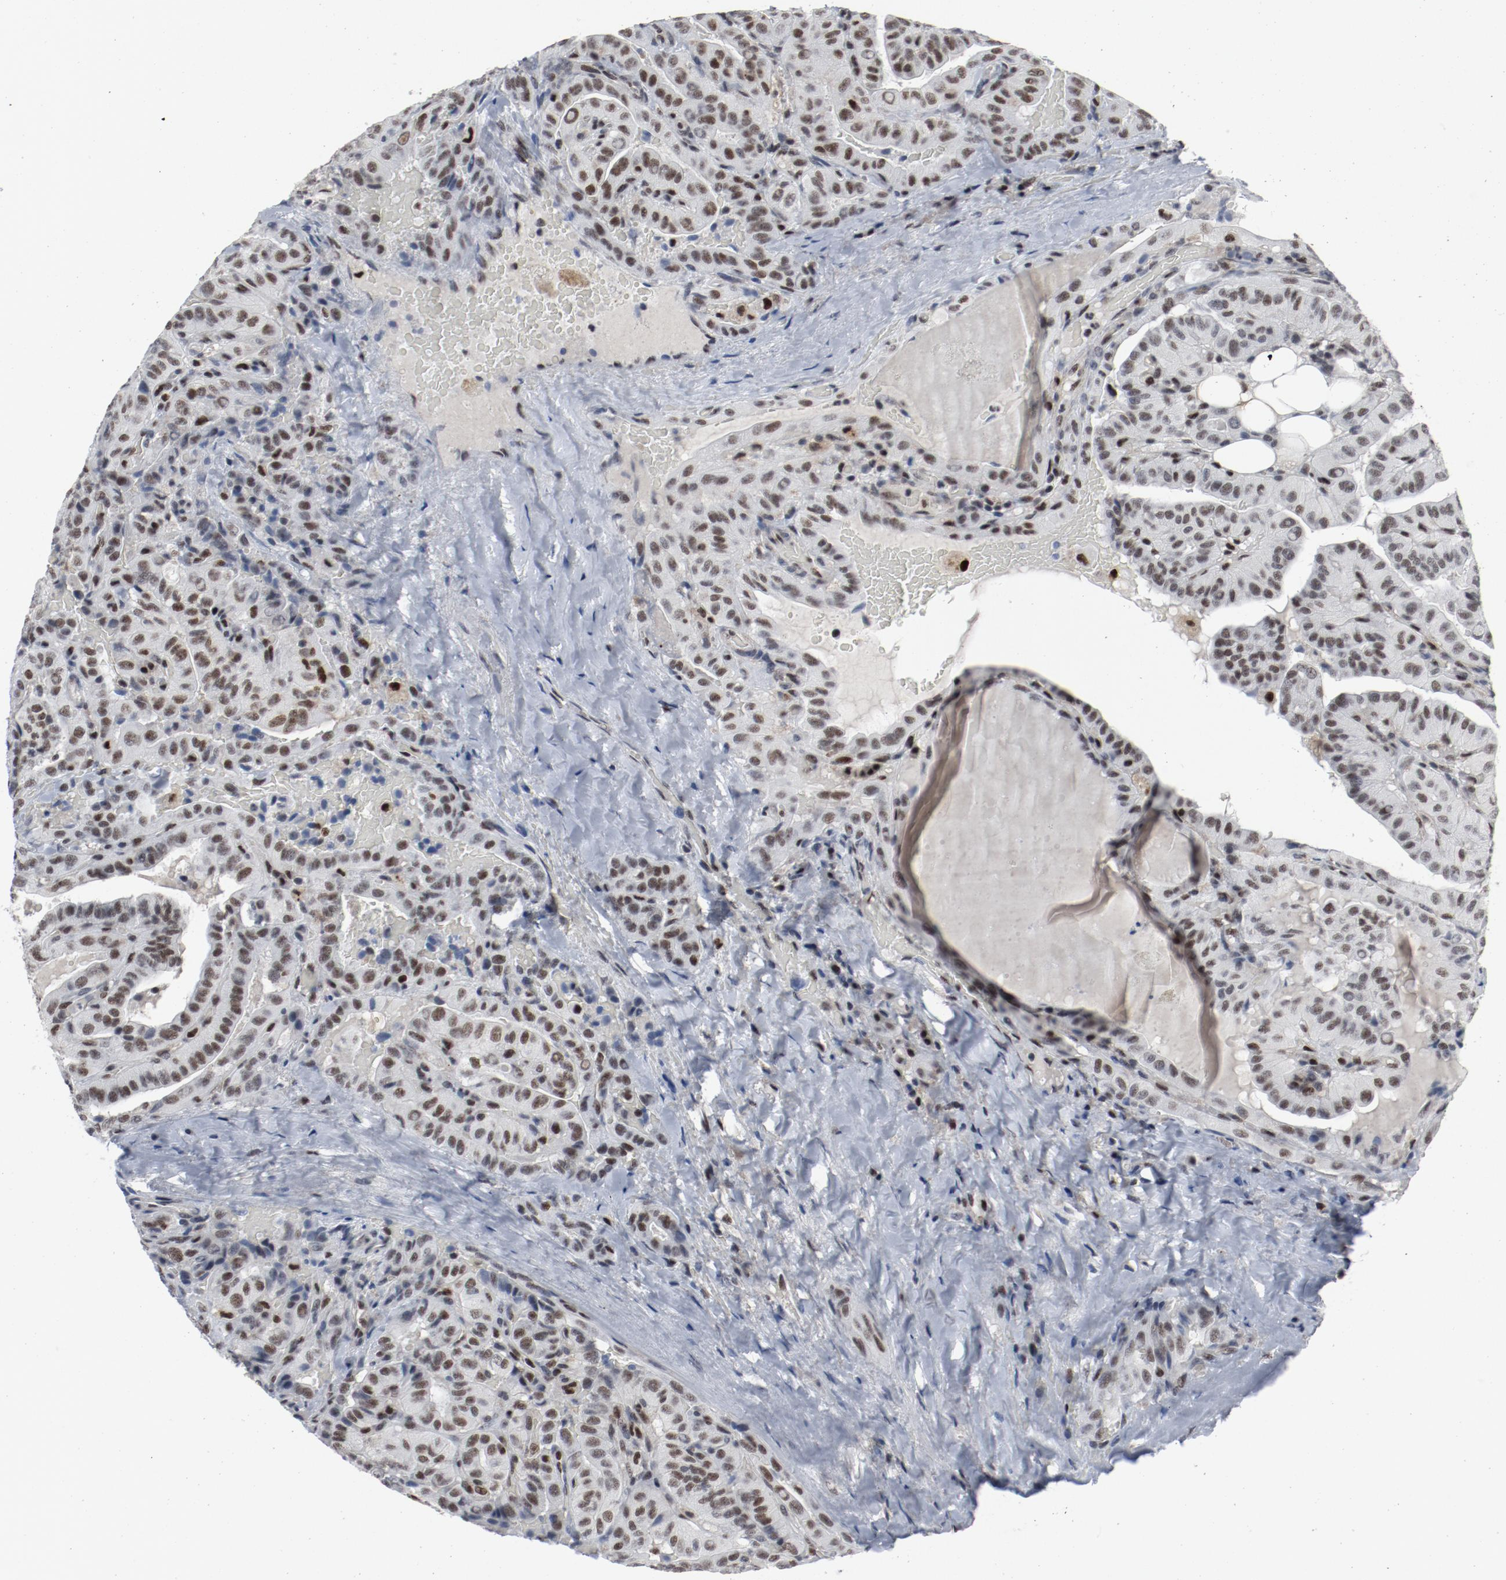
{"staining": {"intensity": "moderate", "quantity": ">75%", "location": "nuclear"}, "tissue": "thyroid cancer", "cell_type": "Tumor cells", "image_type": "cancer", "snomed": [{"axis": "morphology", "description": "Papillary adenocarcinoma, NOS"}, {"axis": "topography", "description": "Thyroid gland"}], "caption": "A brown stain shows moderate nuclear expression of a protein in thyroid cancer tumor cells. (IHC, brightfield microscopy, high magnification).", "gene": "JMJD6", "patient": {"sex": "male", "age": 77}}